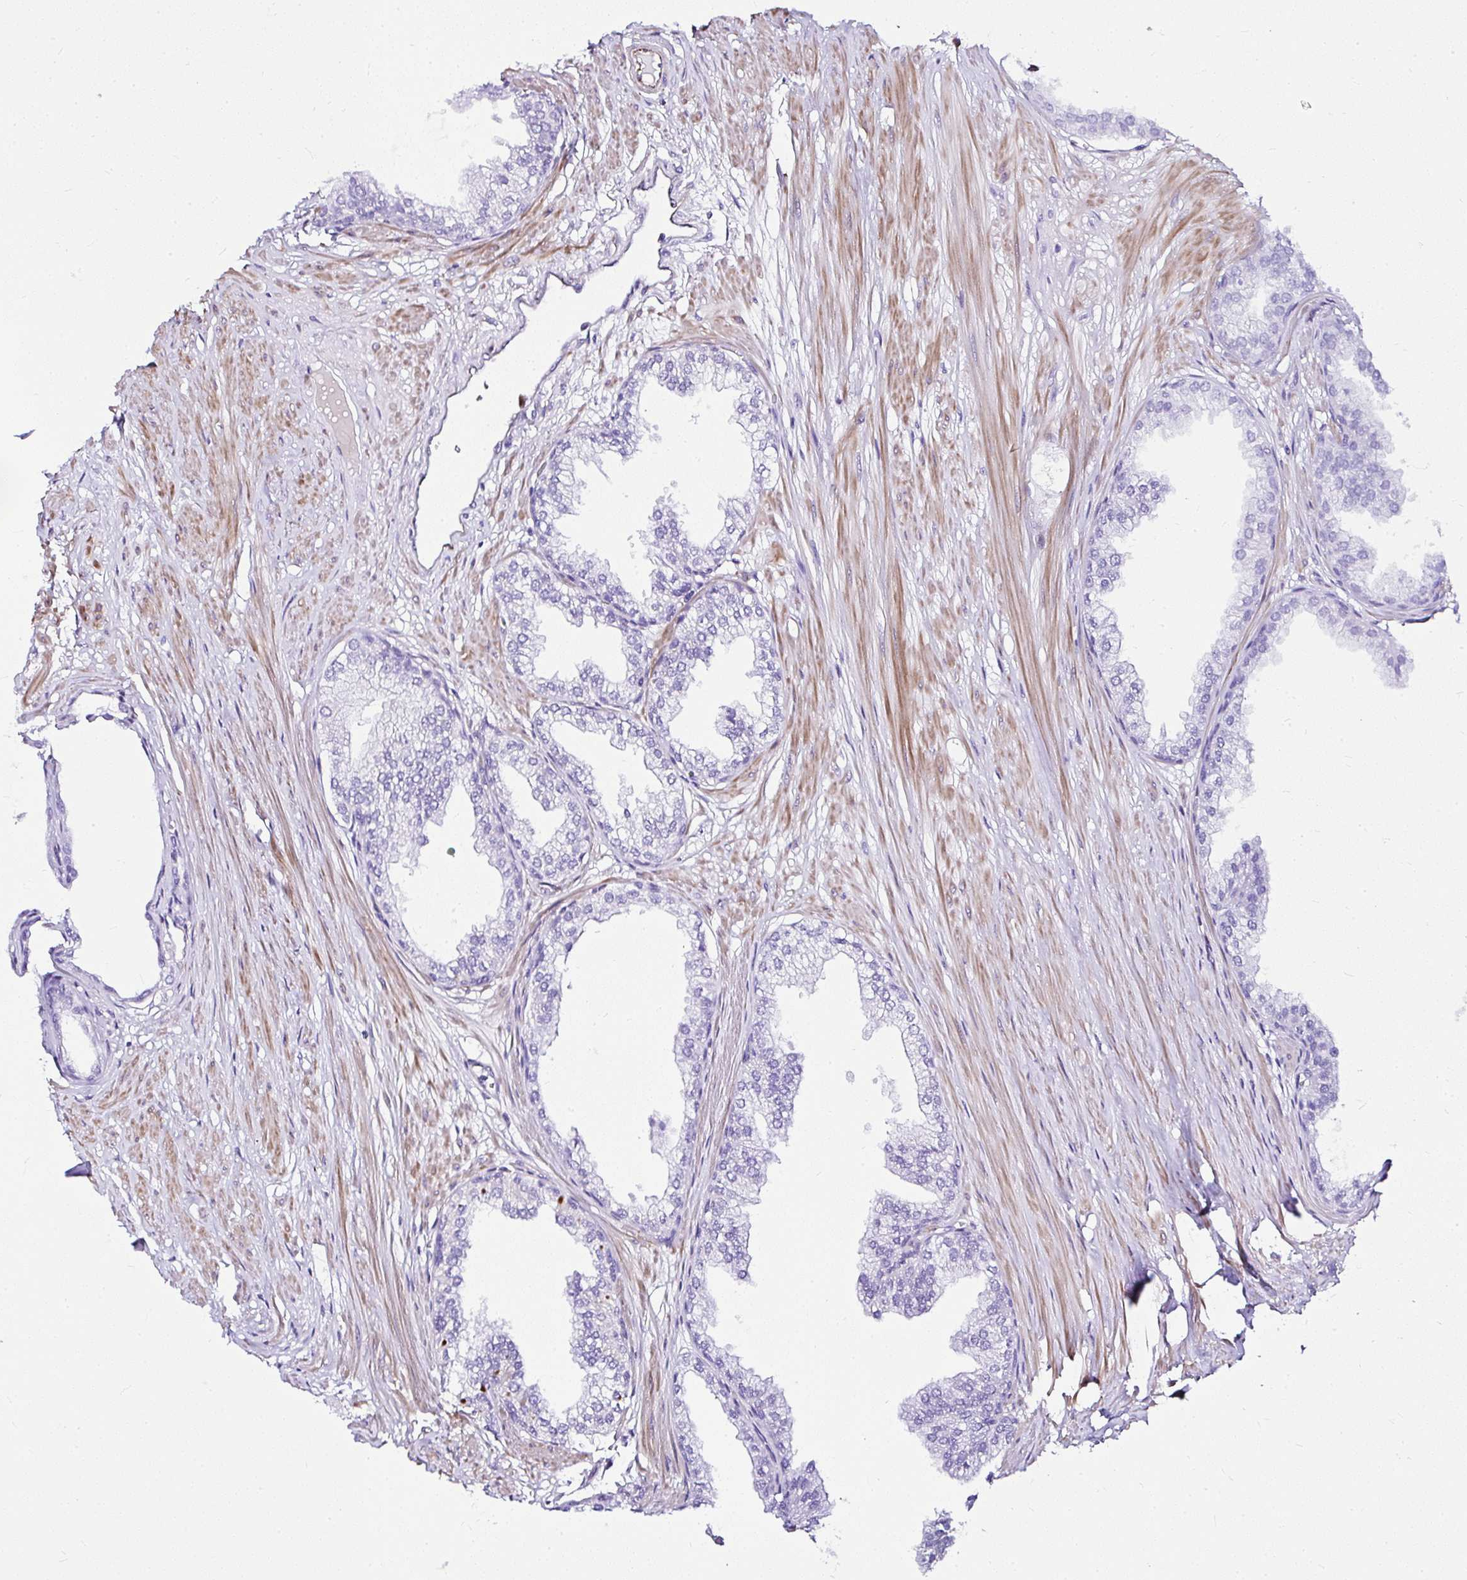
{"staining": {"intensity": "negative", "quantity": "none", "location": "none"}, "tissue": "prostate", "cell_type": "Glandular cells", "image_type": "normal", "snomed": [{"axis": "morphology", "description": "Normal tissue, NOS"}, {"axis": "topography", "description": "Prostate"}, {"axis": "topography", "description": "Peripheral nerve tissue"}], "caption": "This micrograph is of normal prostate stained with IHC to label a protein in brown with the nuclei are counter-stained blue. There is no expression in glandular cells. (DAB immunohistochemistry visualized using brightfield microscopy, high magnification).", "gene": "DEPDC5", "patient": {"sex": "male", "age": 55}}